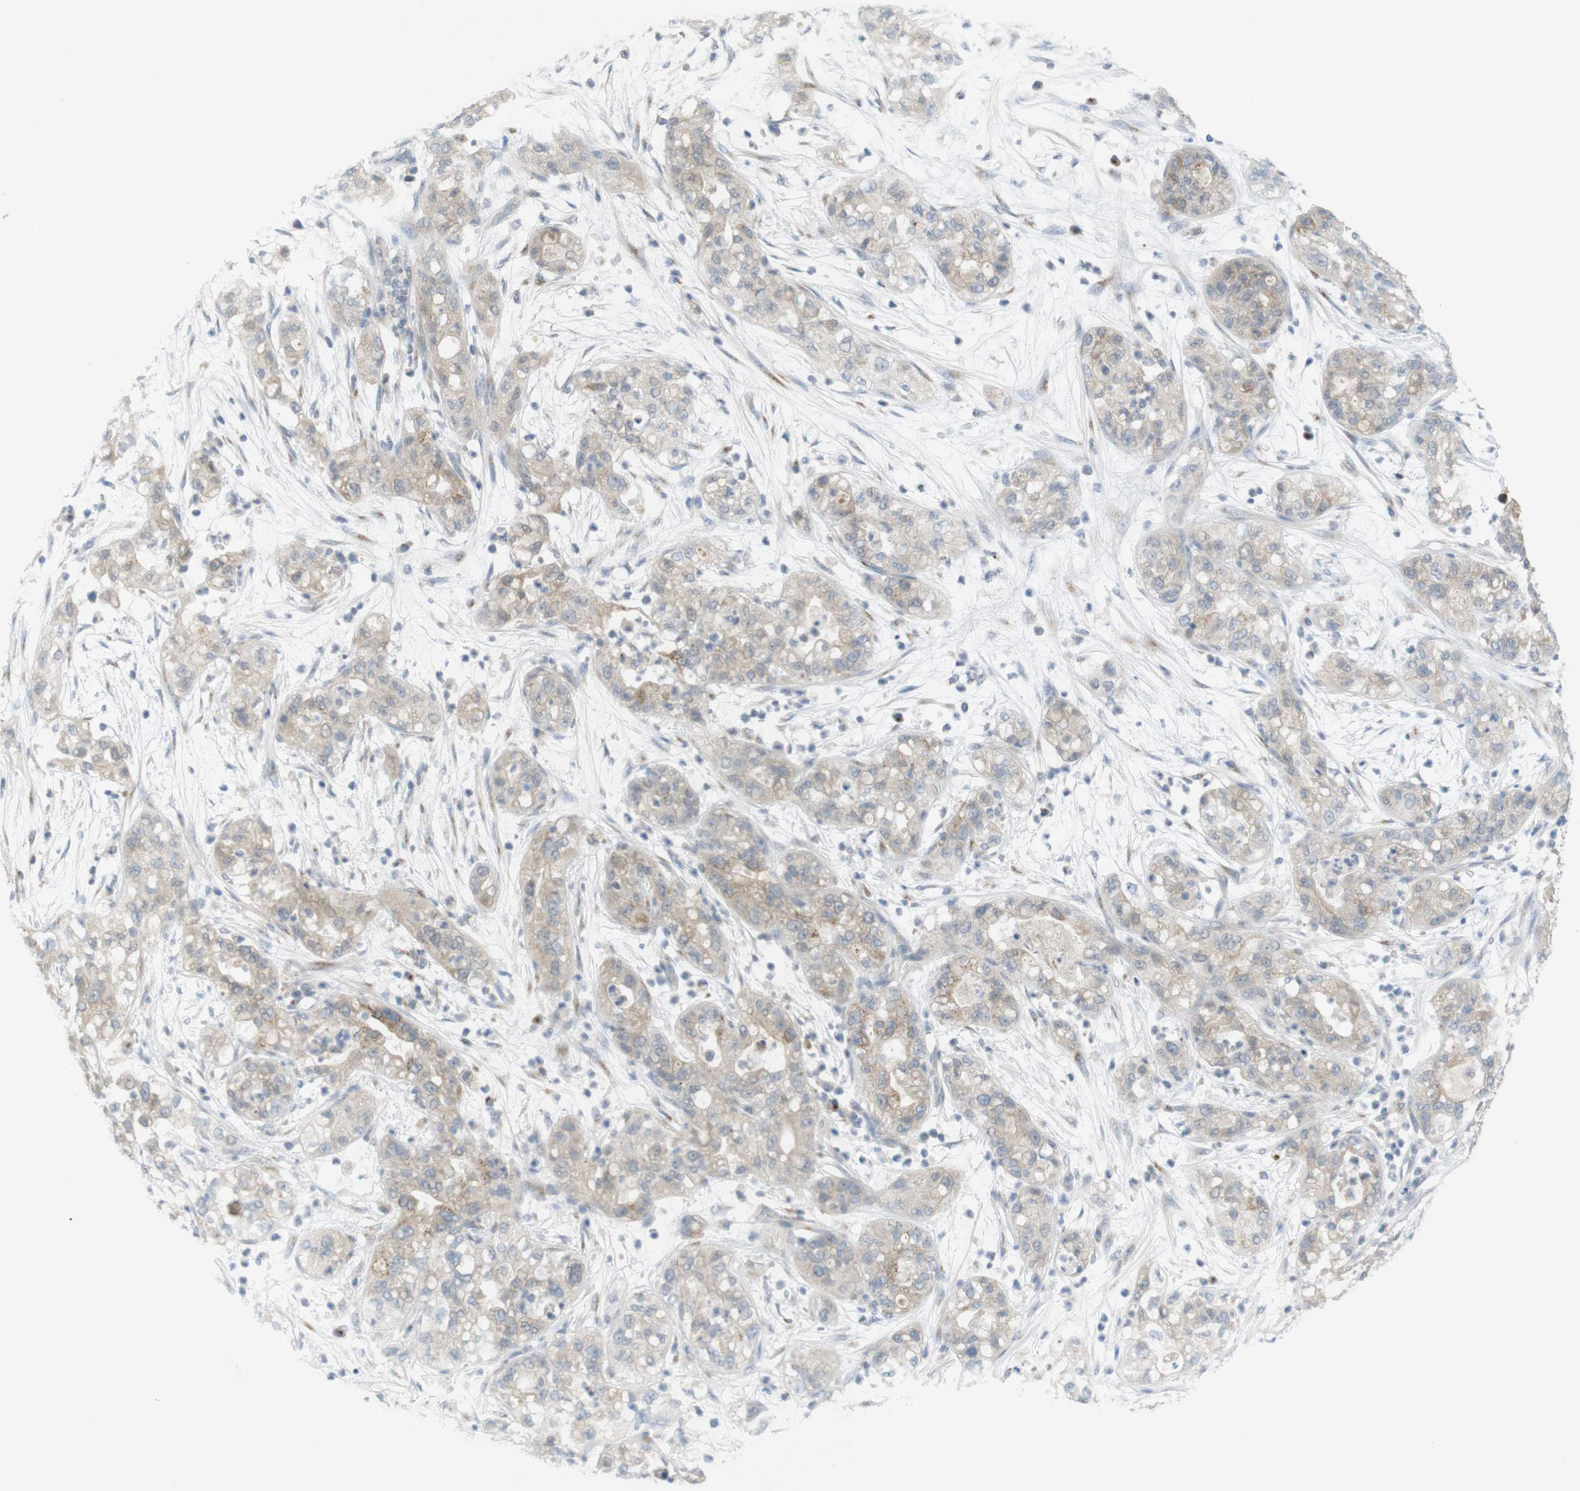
{"staining": {"intensity": "weak", "quantity": ">75%", "location": "cytoplasmic/membranous"}, "tissue": "pancreatic cancer", "cell_type": "Tumor cells", "image_type": "cancer", "snomed": [{"axis": "morphology", "description": "Adenocarcinoma, NOS"}, {"axis": "topography", "description": "Pancreas"}], "caption": "There is low levels of weak cytoplasmic/membranous staining in tumor cells of pancreatic adenocarcinoma, as demonstrated by immunohistochemical staining (brown color).", "gene": "YIPF3", "patient": {"sex": "female", "age": 78}}